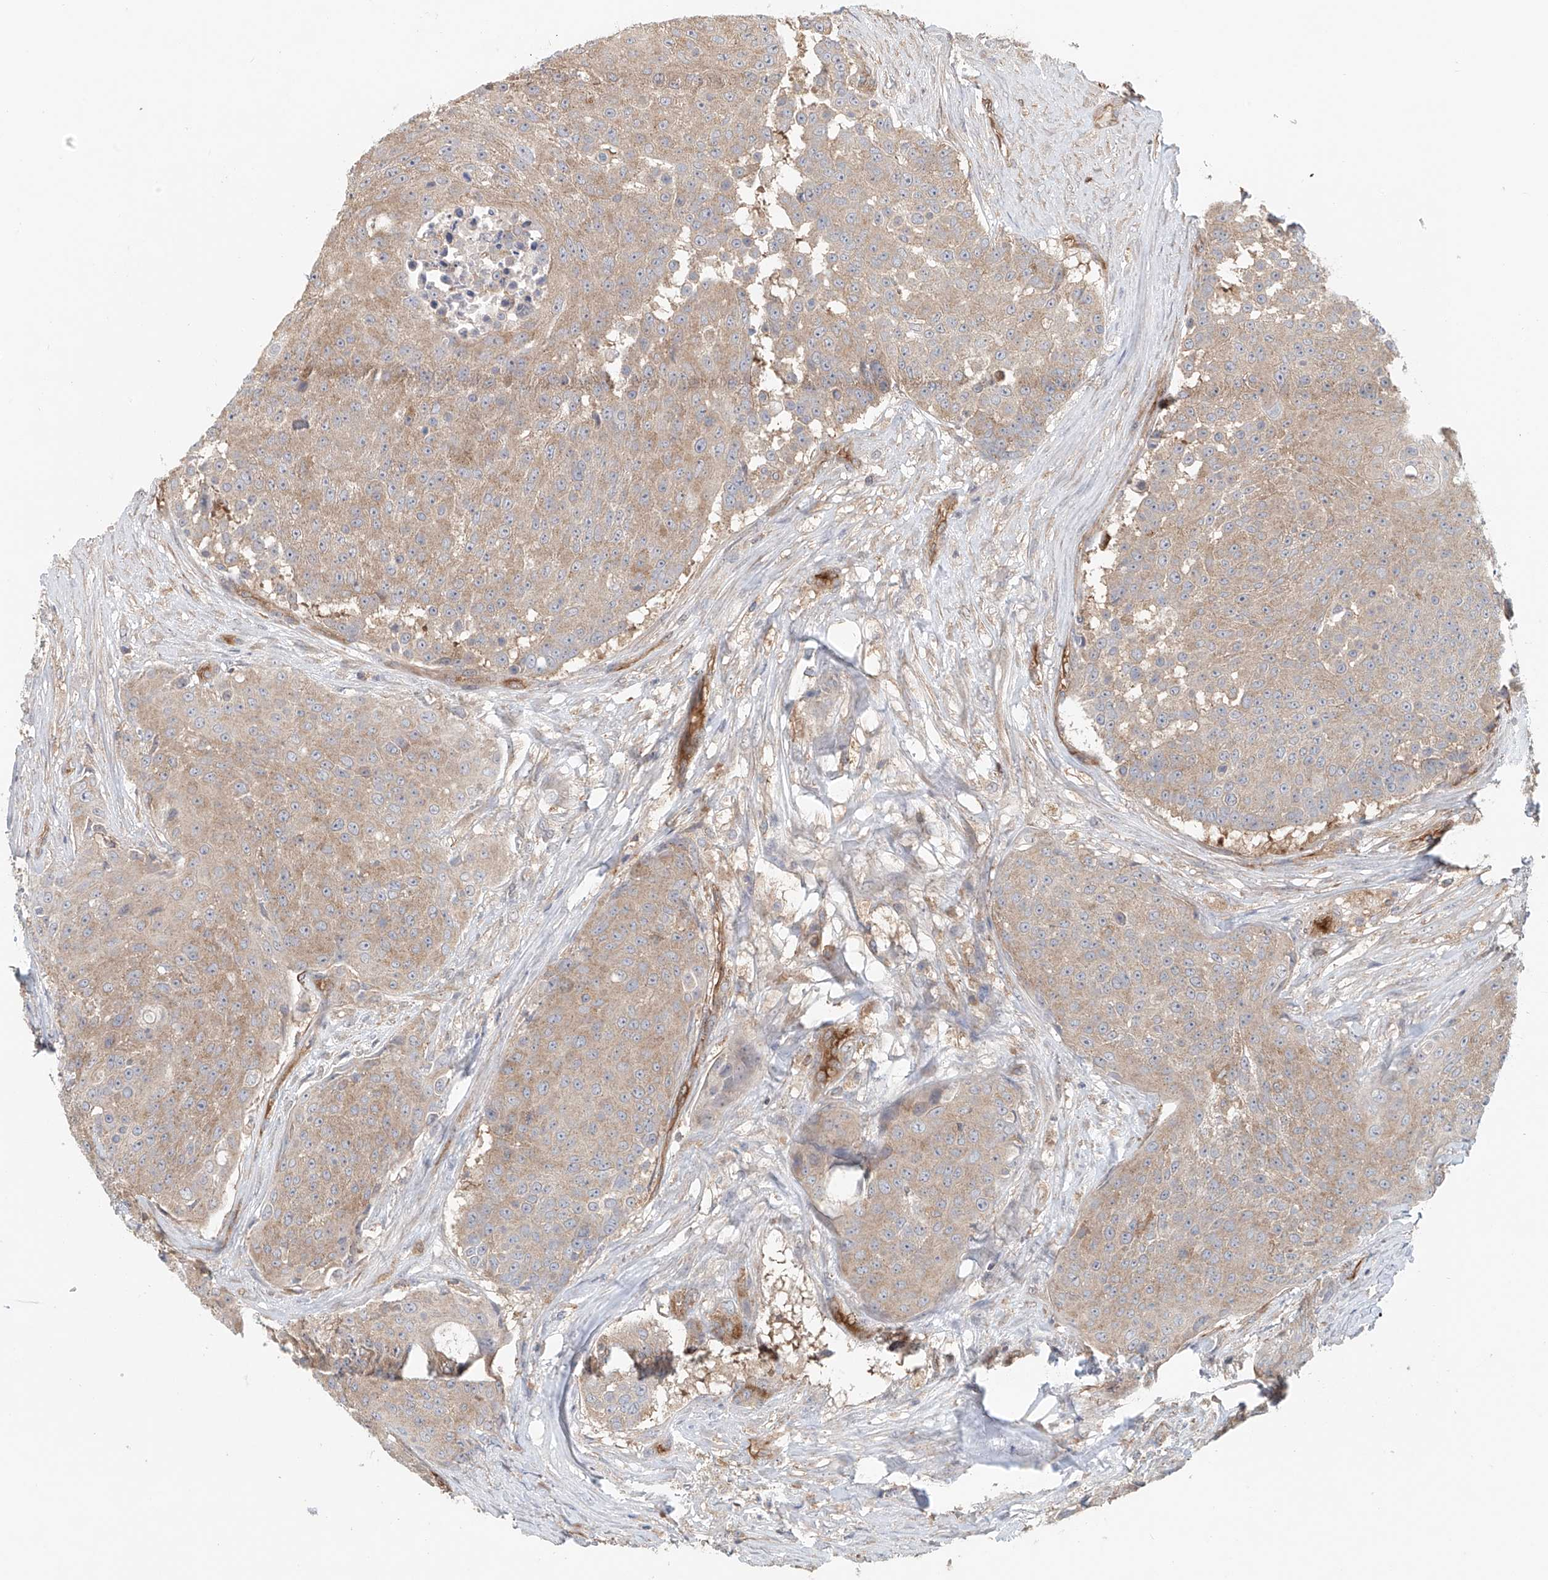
{"staining": {"intensity": "weak", "quantity": ">75%", "location": "cytoplasmic/membranous"}, "tissue": "urothelial cancer", "cell_type": "Tumor cells", "image_type": "cancer", "snomed": [{"axis": "morphology", "description": "Urothelial carcinoma, High grade"}, {"axis": "topography", "description": "Urinary bladder"}], "caption": "Immunohistochemistry (IHC) staining of urothelial cancer, which displays low levels of weak cytoplasmic/membranous expression in approximately >75% of tumor cells indicating weak cytoplasmic/membranous protein positivity. The staining was performed using DAB (3,3'-diaminobenzidine) (brown) for protein detection and nuclei were counterstained in hematoxylin (blue).", "gene": "FRYL", "patient": {"sex": "female", "age": 63}}